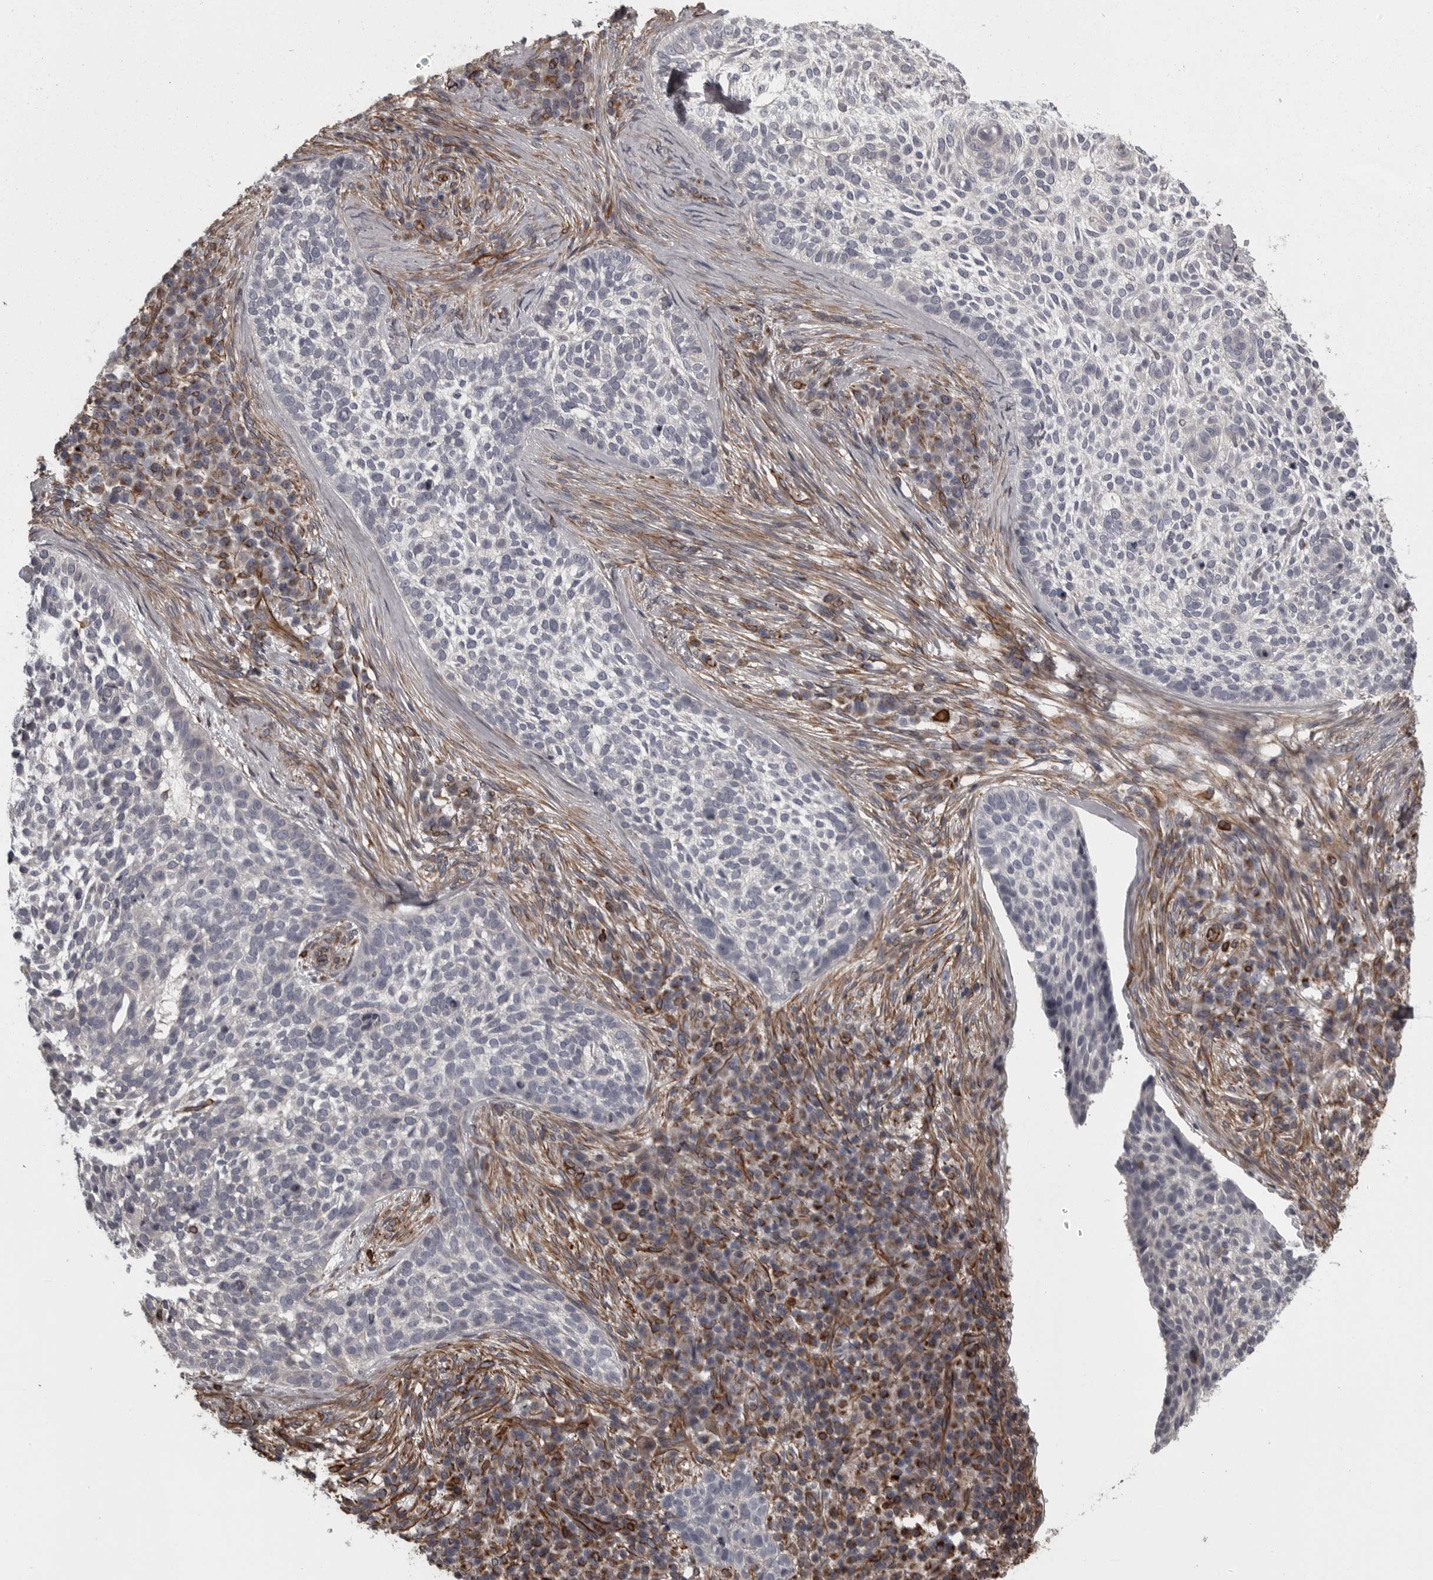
{"staining": {"intensity": "negative", "quantity": "none", "location": "none"}, "tissue": "skin cancer", "cell_type": "Tumor cells", "image_type": "cancer", "snomed": [{"axis": "morphology", "description": "Basal cell carcinoma"}, {"axis": "topography", "description": "Skin"}], "caption": "The IHC micrograph has no significant positivity in tumor cells of basal cell carcinoma (skin) tissue. (DAB (3,3'-diaminobenzidine) IHC with hematoxylin counter stain).", "gene": "FAAP100", "patient": {"sex": "female", "age": 64}}